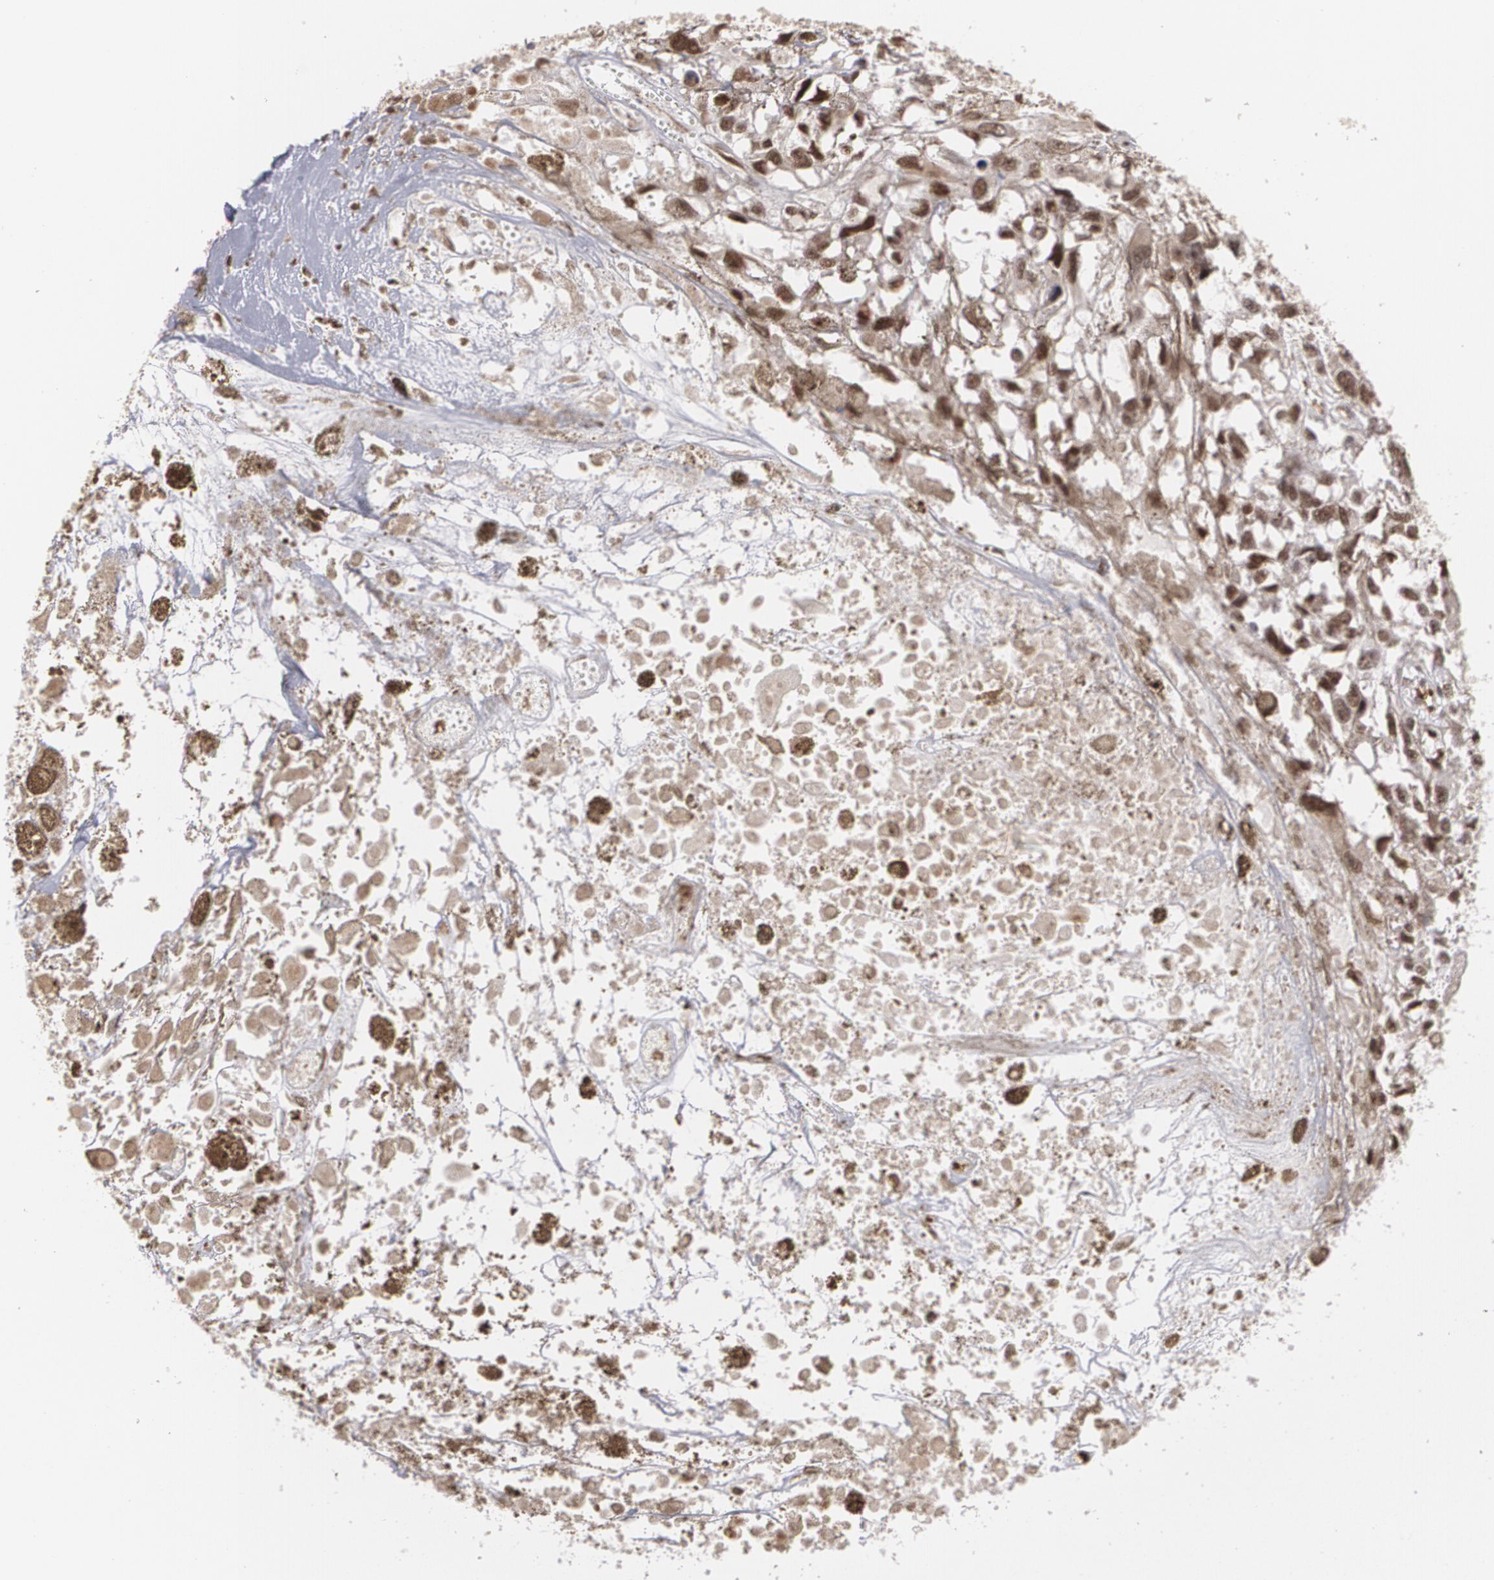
{"staining": {"intensity": "strong", "quantity": ">75%", "location": "cytoplasmic/membranous,nuclear"}, "tissue": "melanoma", "cell_type": "Tumor cells", "image_type": "cancer", "snomed": [{"axis": "morphology", "description": "Malignant melanoma, Metastatic site"}, {"axis": "topography", "description": "Lymph node"}], "caption": "Protein staining of malignant melanoma (metastatic site) tissue demonstrates strong cytoplasmic/membranous and nuclear positivity in about >75% of tumor cells.", "gene": "ZNF75A", "patient": {"sex": "male", "age": 59}}